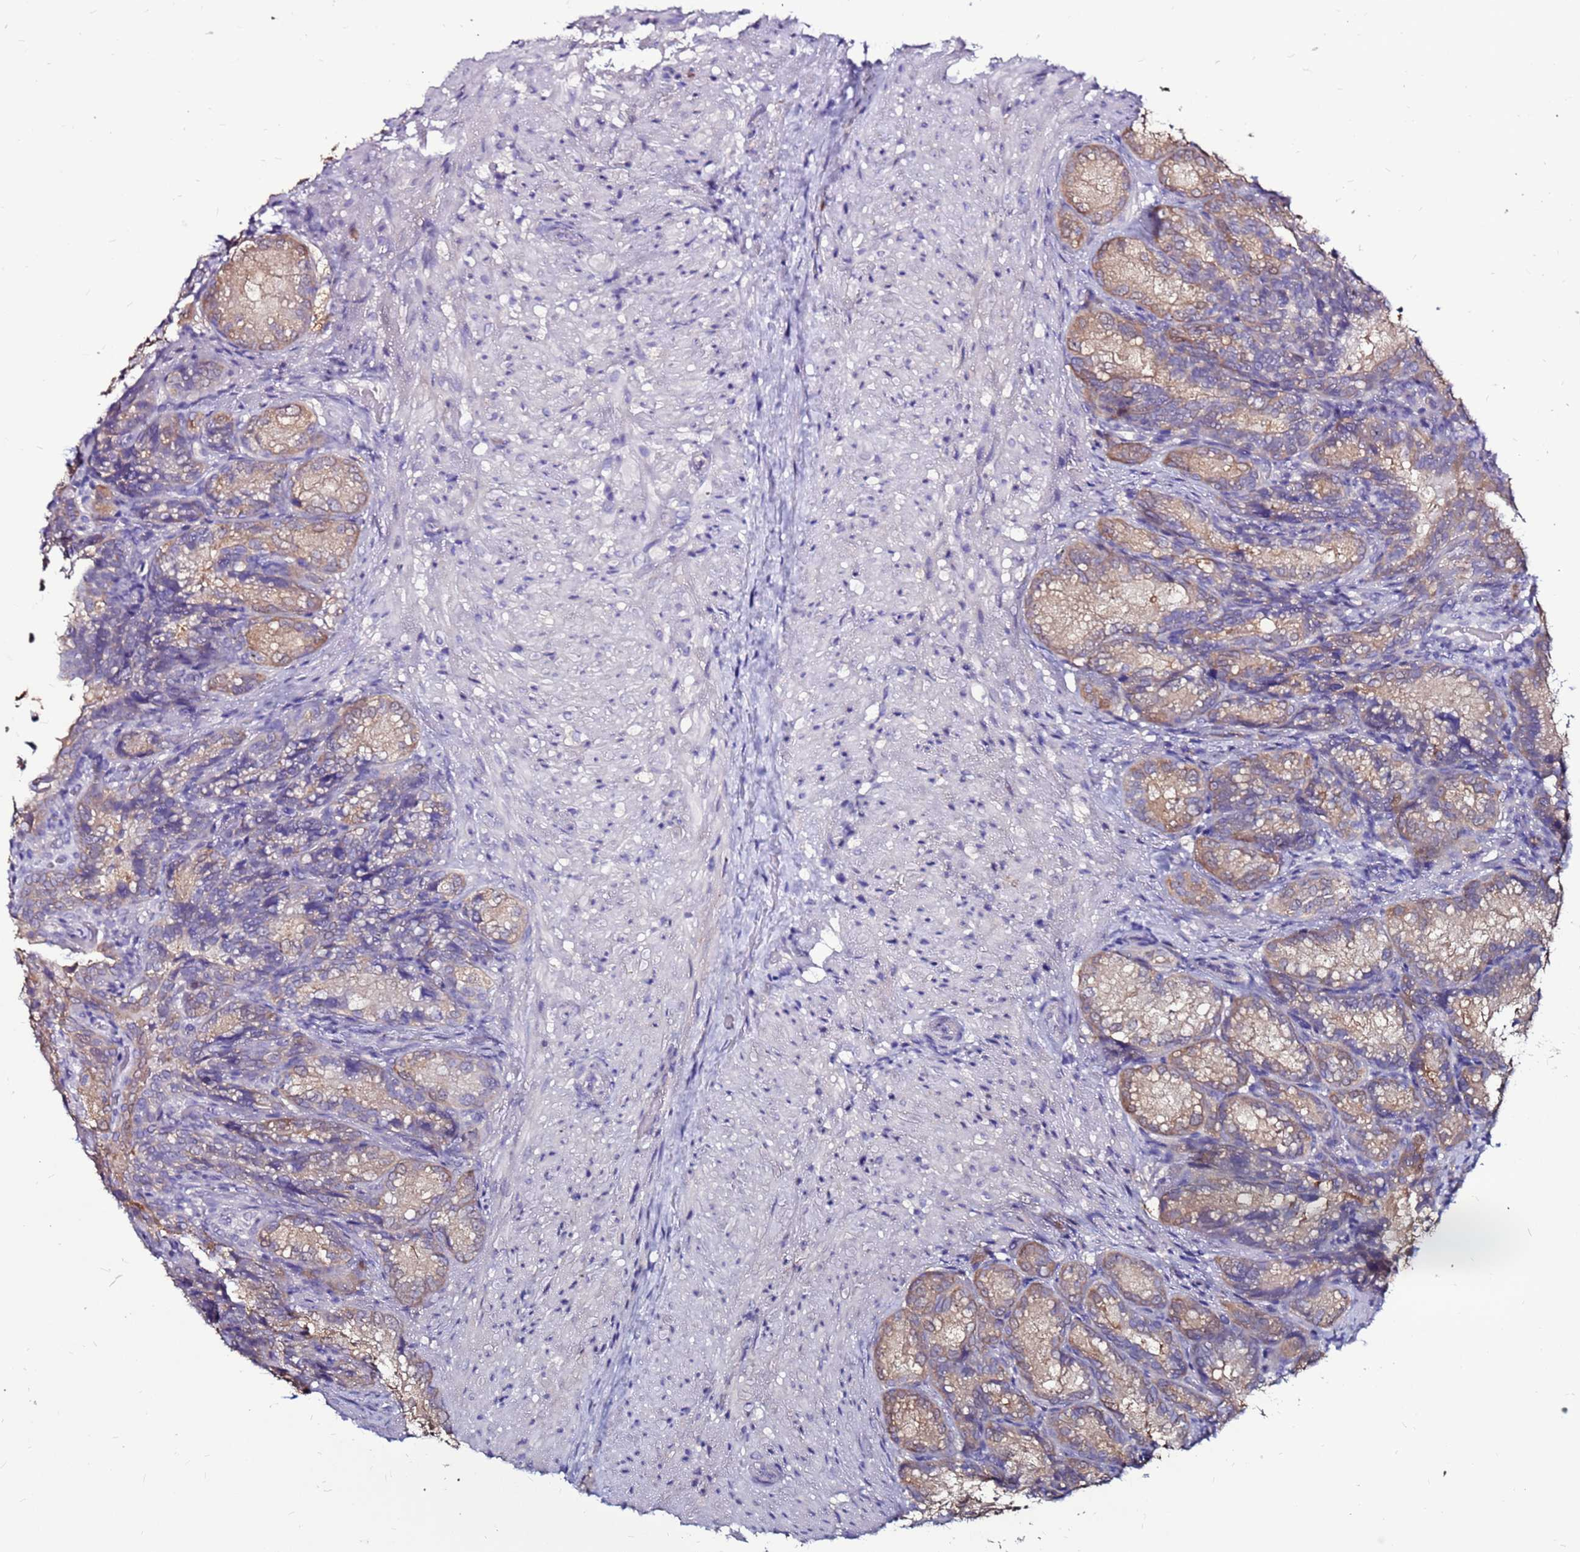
{"staining": {"intensity": "moderate", "quantity": ">75%", "location": "cytoplasmic/membranous"}, "tissue": "seminal vesicle", "cell_type": "Glandular cells", "image_type": "normal", "snomed": [{"axis": "morphology", "description": "Normal tissue, NOS"}, {"axis": "topography", "description": "Seminal veicle"}], "caption": "A histopathology image showing moderate cytoplasmic/membranous staining in approximately >75% of glandular cells in normal seminal vesicle, as visualized by brown immunohistochemical staining.", "gene": "SLC44A3", "patient": {"sex": "male", "age": 58}}